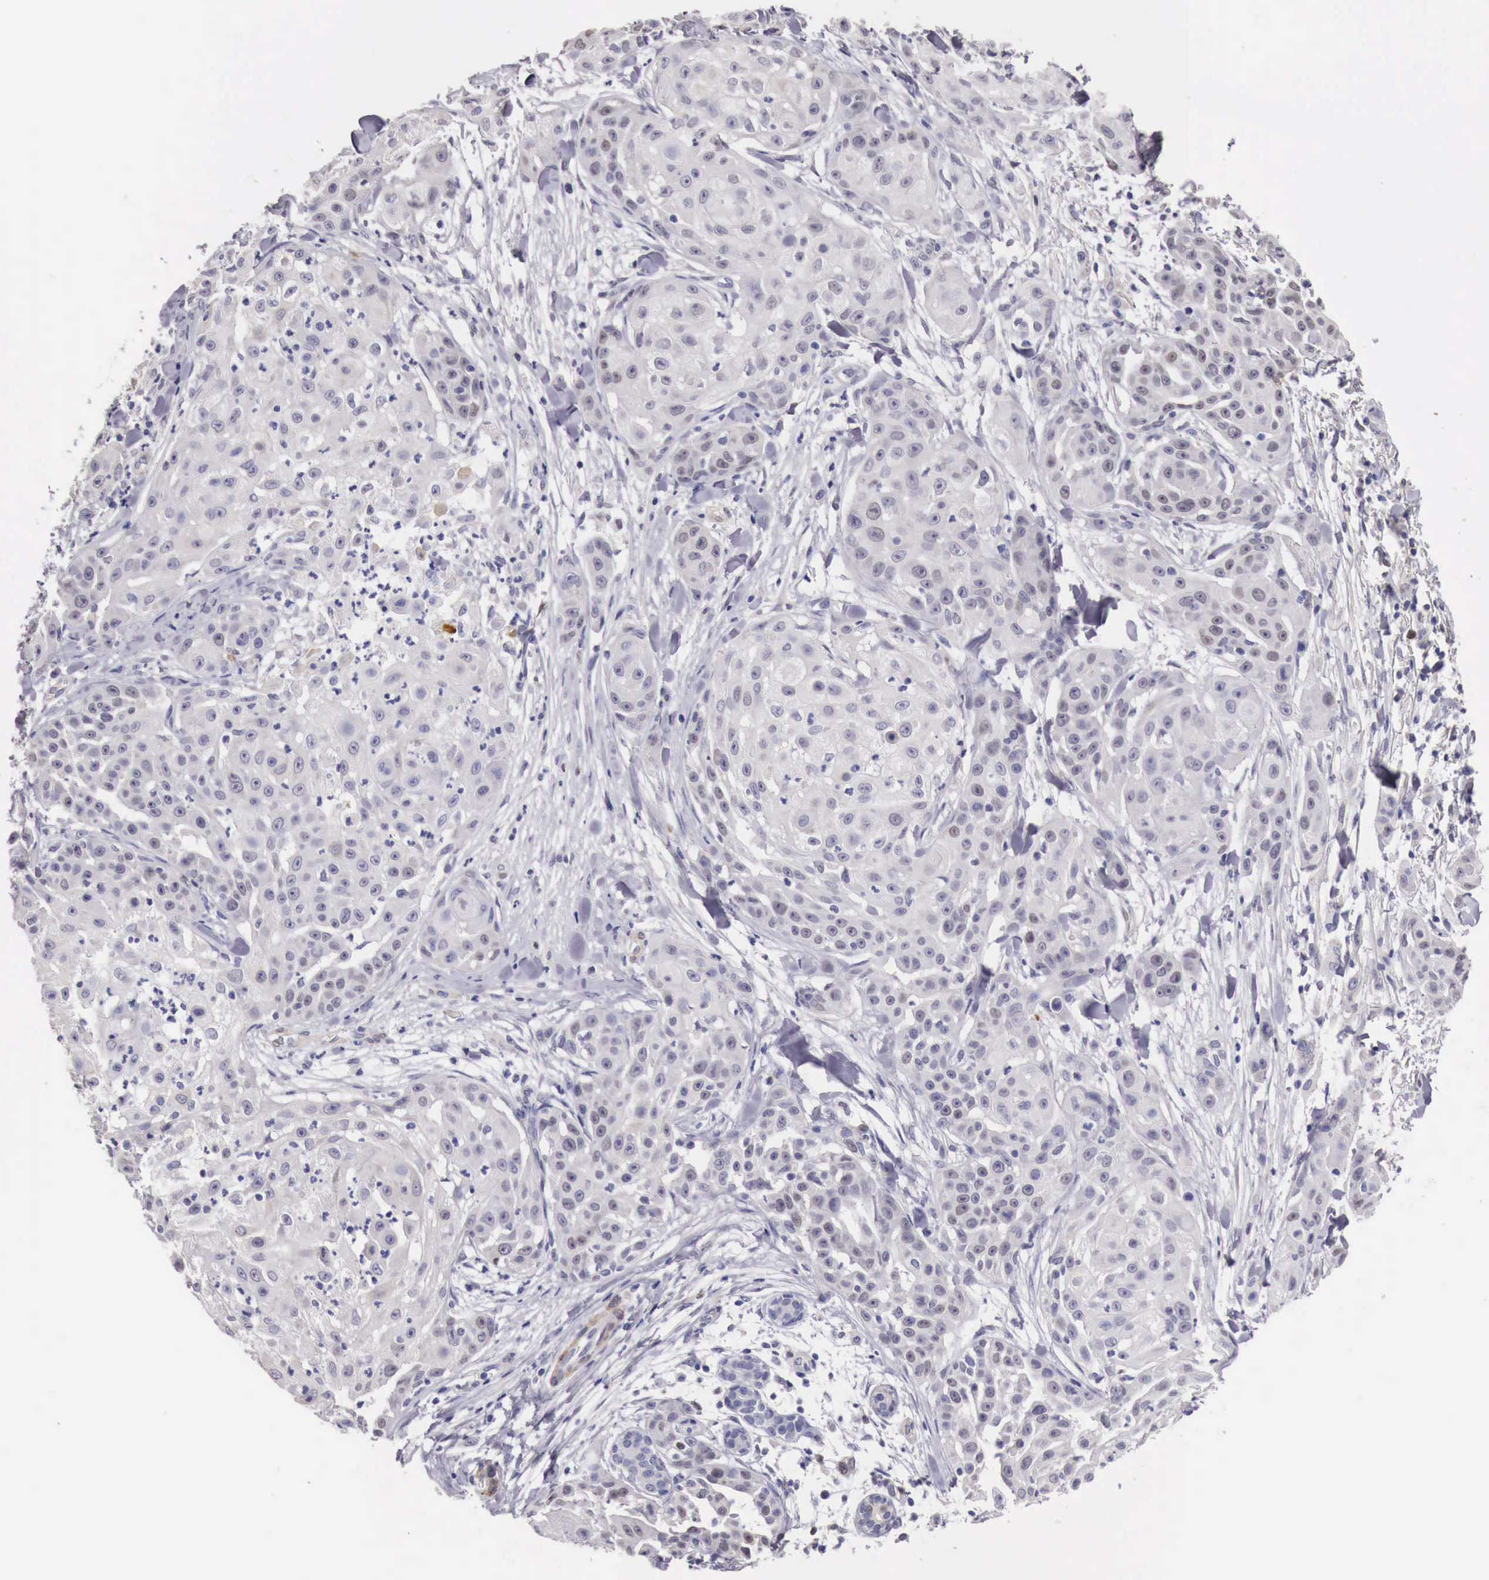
{"staining": {"intensity": "negative", "quantity": "none", "location": "none"}, "tissue": "skin cancer", "cell_type": "Tumor cells", "image_type": "cancer", "snomed": [{"axis": "morphology", "description": "Squamous cell carcinoma, NOS"}, {"axis": "topography", "description": "Skin"}], "caption": "Tumor cells show no significant positivity in skin cancer.", "gene": "ENOX2", "patient": {"sex": "female", "age": 57}}